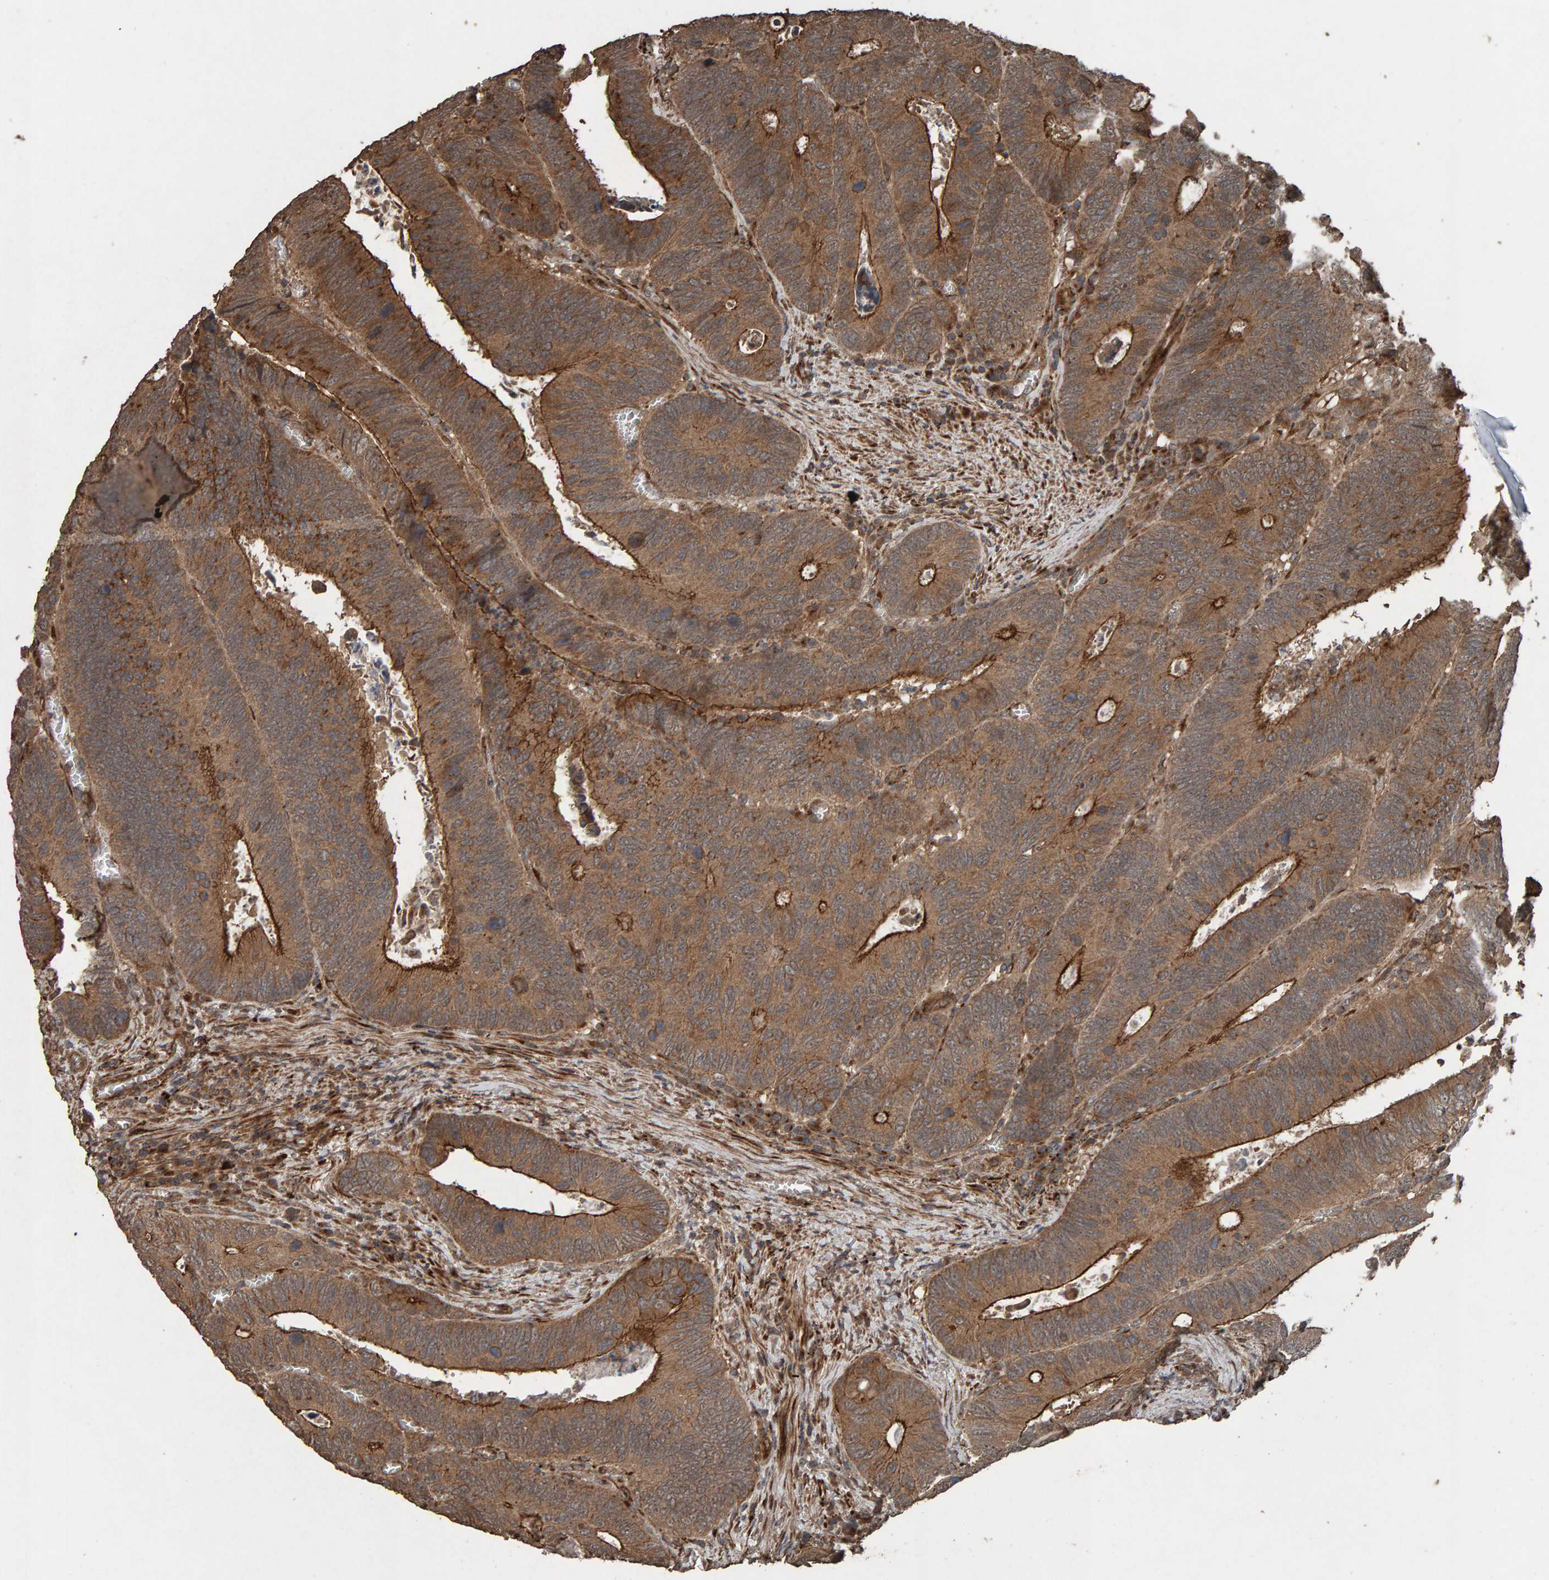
{"staining": {"intensity": "moderate", "quantity": ">75%", "location": "cytoplasmic/membranous"}, "tissue": "colorectal cancer", "cell_type": "Tumor cells", "image_type": "cancer", "snomed": [{"axis": "morphology", "description": "Inflammation, NOS"}, {"axis": "morphology", "description": "Adenocarcinoma, NOS"}, {"axis": "topography", "description": "Colon"}], "caption": "Approximately >75% of tumor cells in colorectal adenocarcinoma reveal moderate cytoplasmic/membranous protein expression as visualized by brown immunohistochemical staining.", "gene": "DUS1L", "patient": {"sex": "male", "age": 72}}